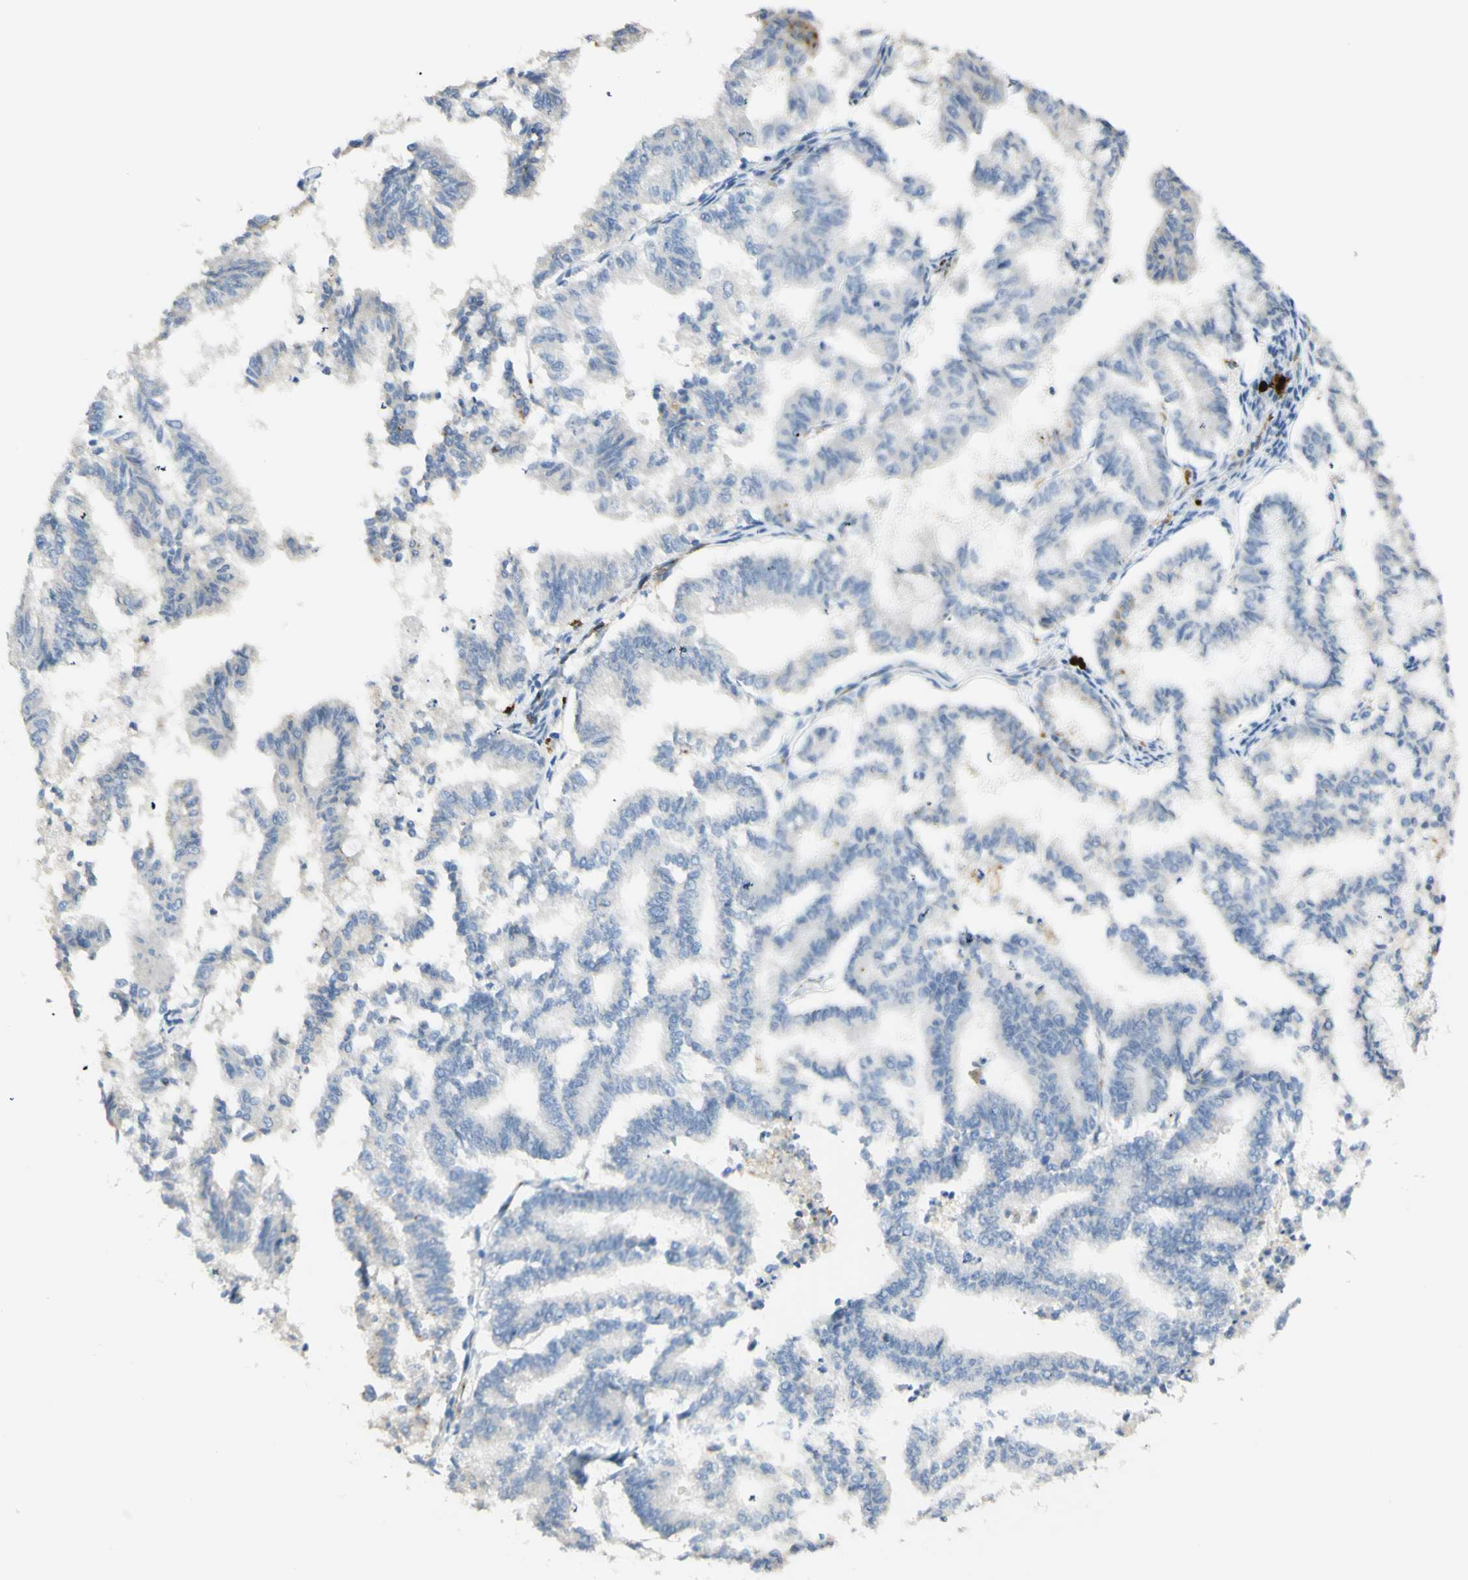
{"staining": {"intensity": "negative", "quantity": "none", "location": "none"}, "tissue": "endometrial cancer", "cell_type": "Tumor cells", "image_type": "cancer", "snomed": [{"axis": "morphology", "description": "Necrosis, NOS"}, {"axis": "morphology", "description": "Adenocarcinoma, NOS"}, {"axis": "topography", "description": "Endometrium"}], "caption": "There is no significant expression in tumor cells of endometrial adenocarcinoma. (Brightfield microscopy of DAB immunohistochemistry (IHC) at high magnification).", "gene": "GAN", "patient": {"sex": "female", "age": 79}}